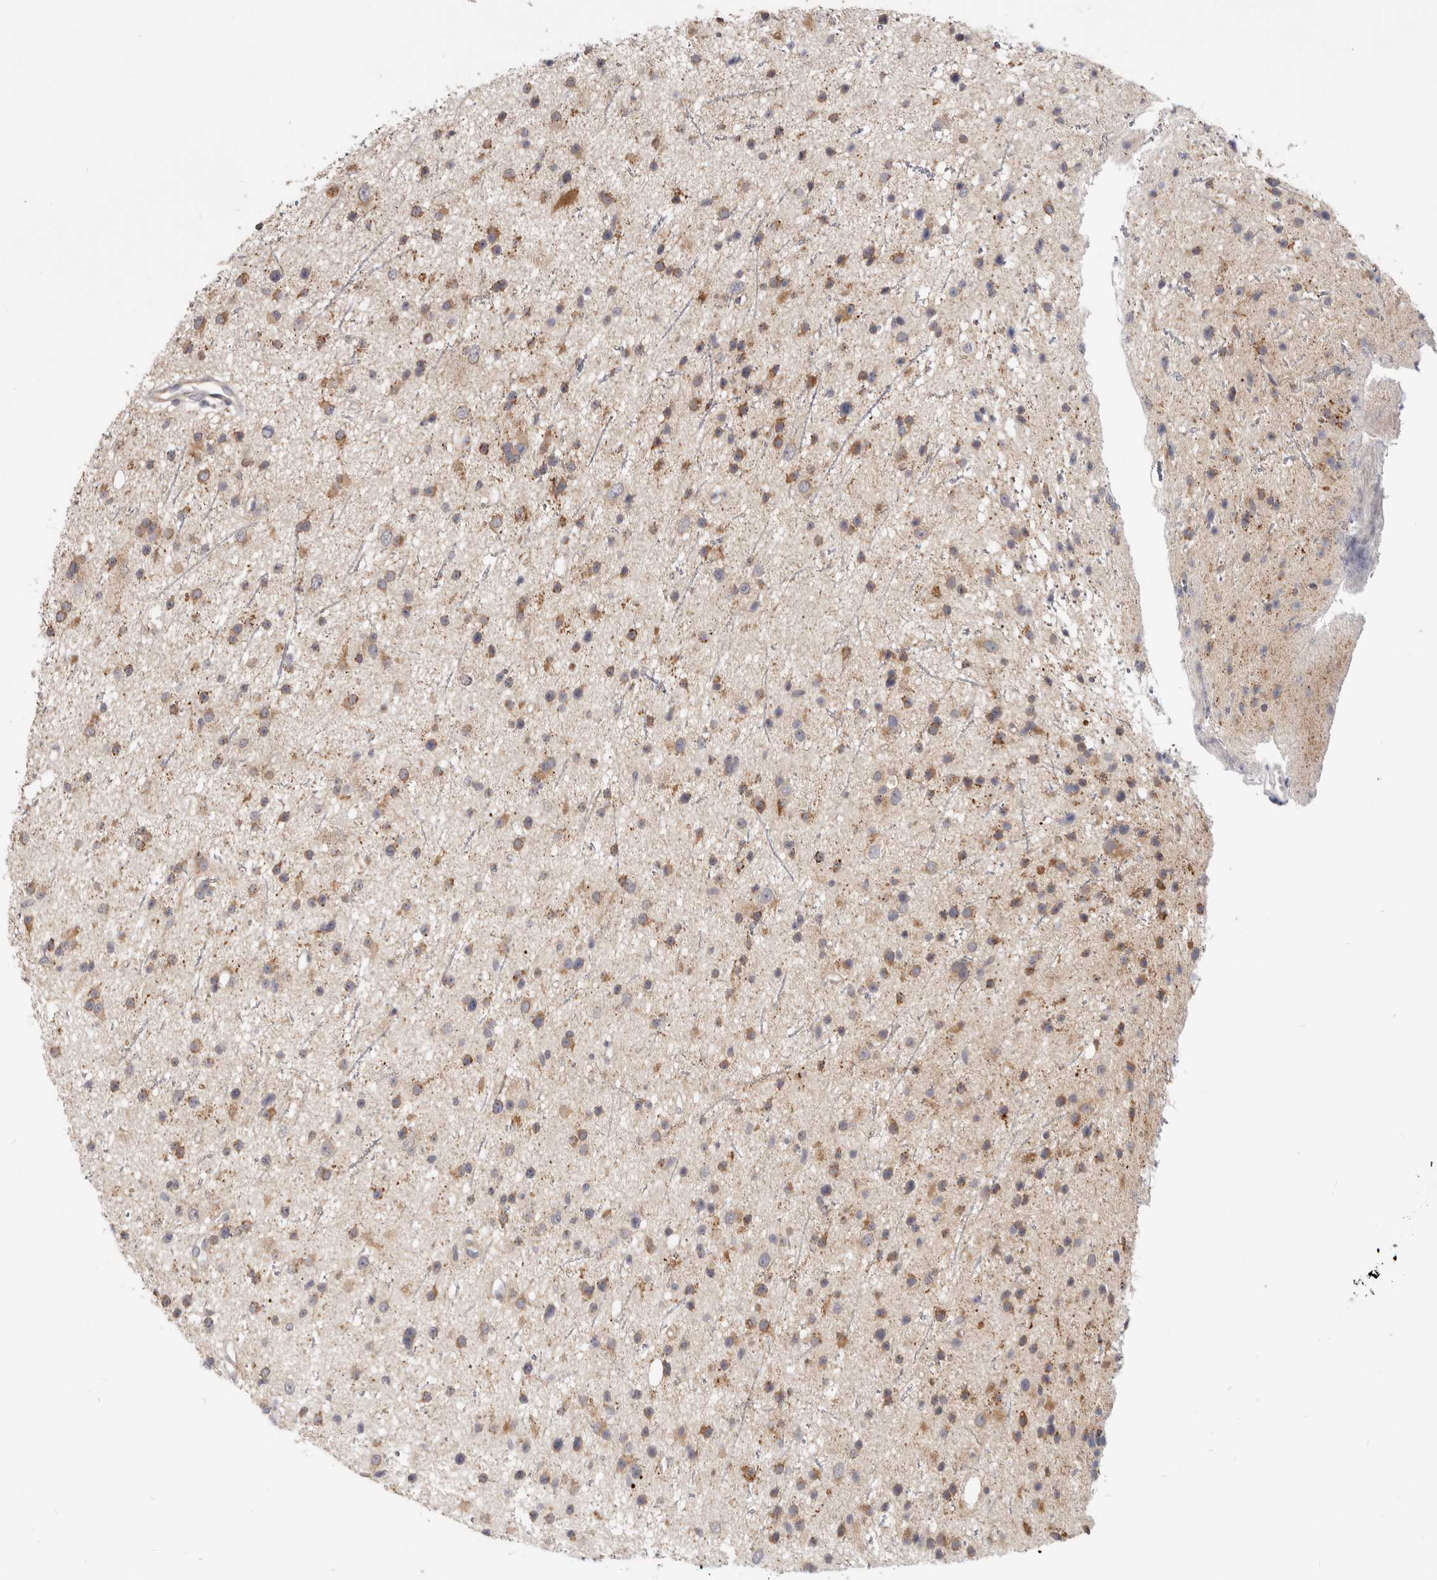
{"staining": {"intensity": "moderate", "quantity": ">75%", "location": "cytoplasmic/membranous"}, "tissue": "glioma", "cell_type": "Tumor cells", "image_type": "cancer", "snomed": [{"axis": "morphology", "description": "Glioma, malignant, Low grade"}, {"axis": "topography", "description": "Cerebral cortex"}], "caption": "Malignant glioma (low-grade) stained for a protein reveals moderate cytoplasmic/membranous positivity in tumor cells.", "gene": "WDR77", "patient": {"sex": "female", "age": 39}}